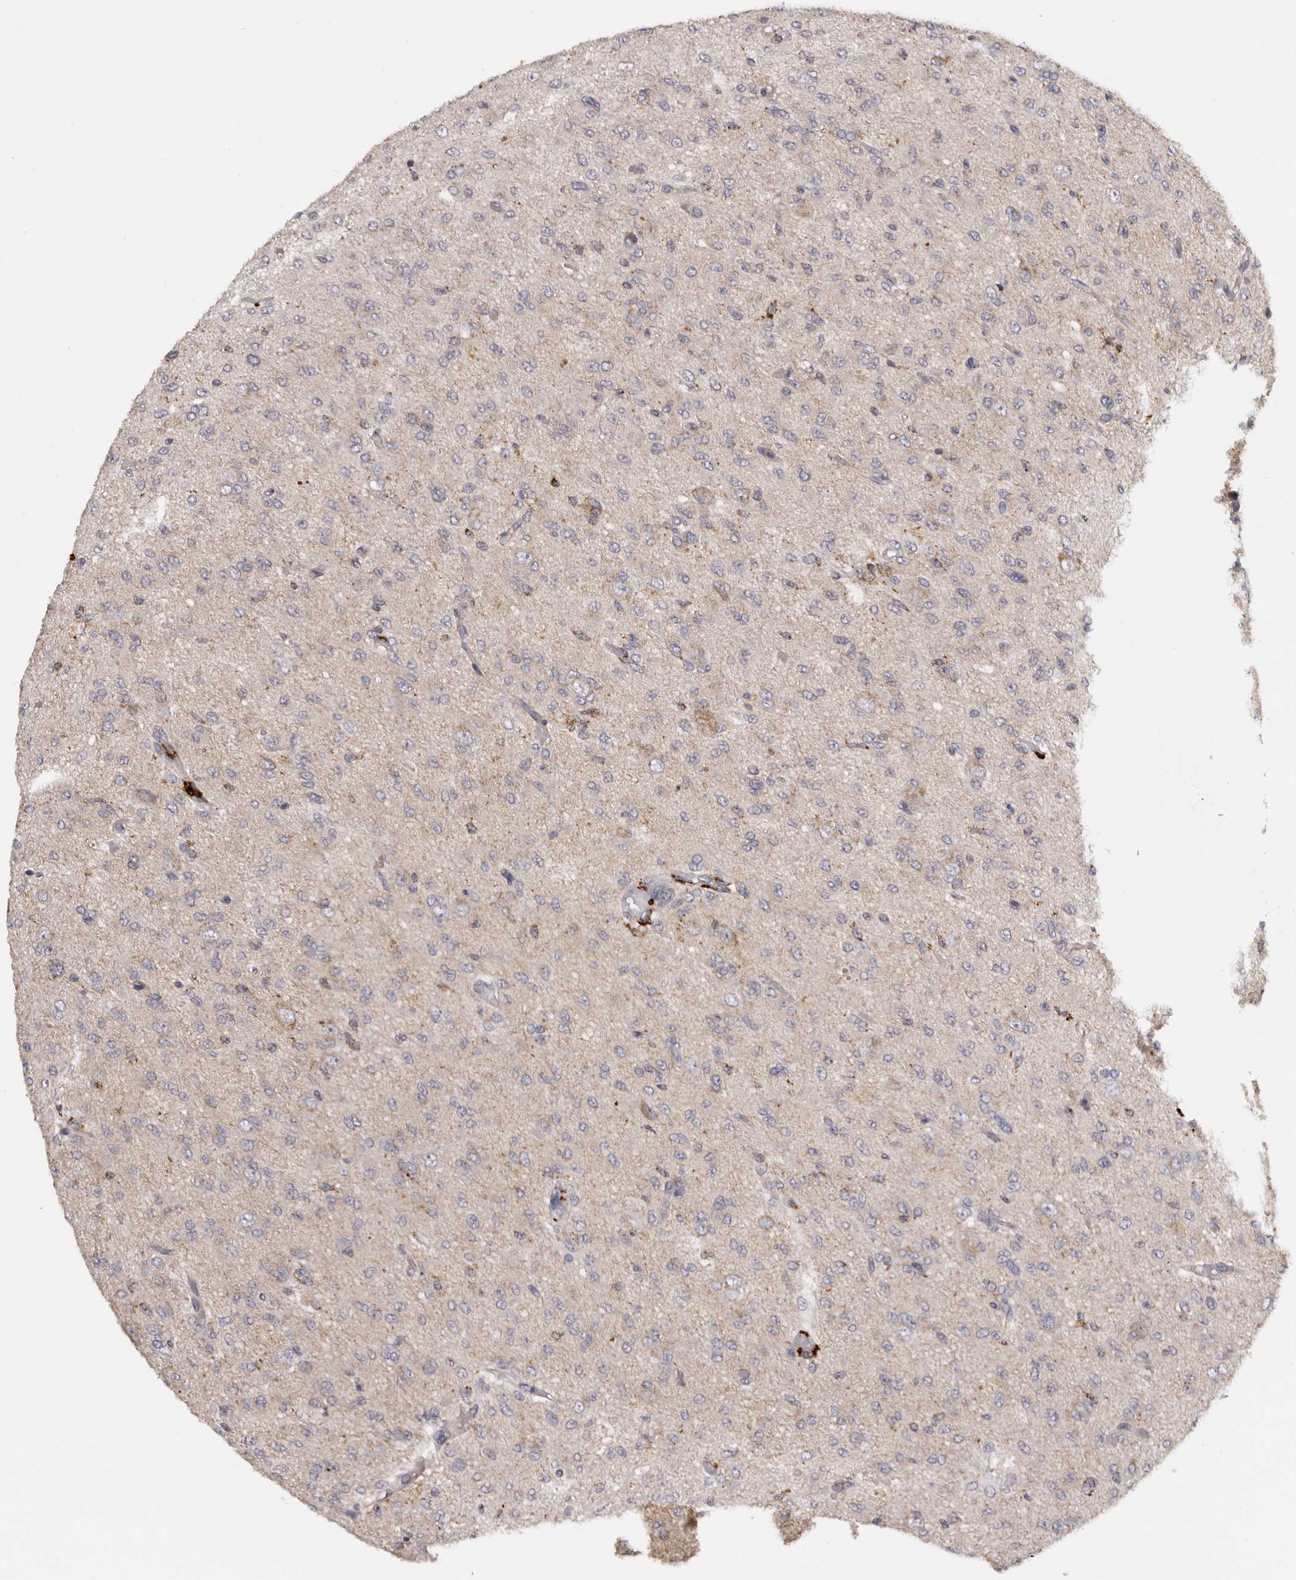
{"staining": {"intensity": "weak", "quantity": "<25%", "location": "cytoplasmic/membranous"}, "tissue": "glioma", "cell_type": "Tumor cells", "image_type": "cancer", "snomed": [{"axis": "morphology", "description": "Glioma, malignant, High grade"}, {"axis": "topography", "description": "Brain"}], "caption": "Immunohistochemistry histopathology image of human glioma stained for a protein (brown), which shows no staining in tumor cells.", "gene": "DAP", "patient": {"sex": "female", "age": 59}}